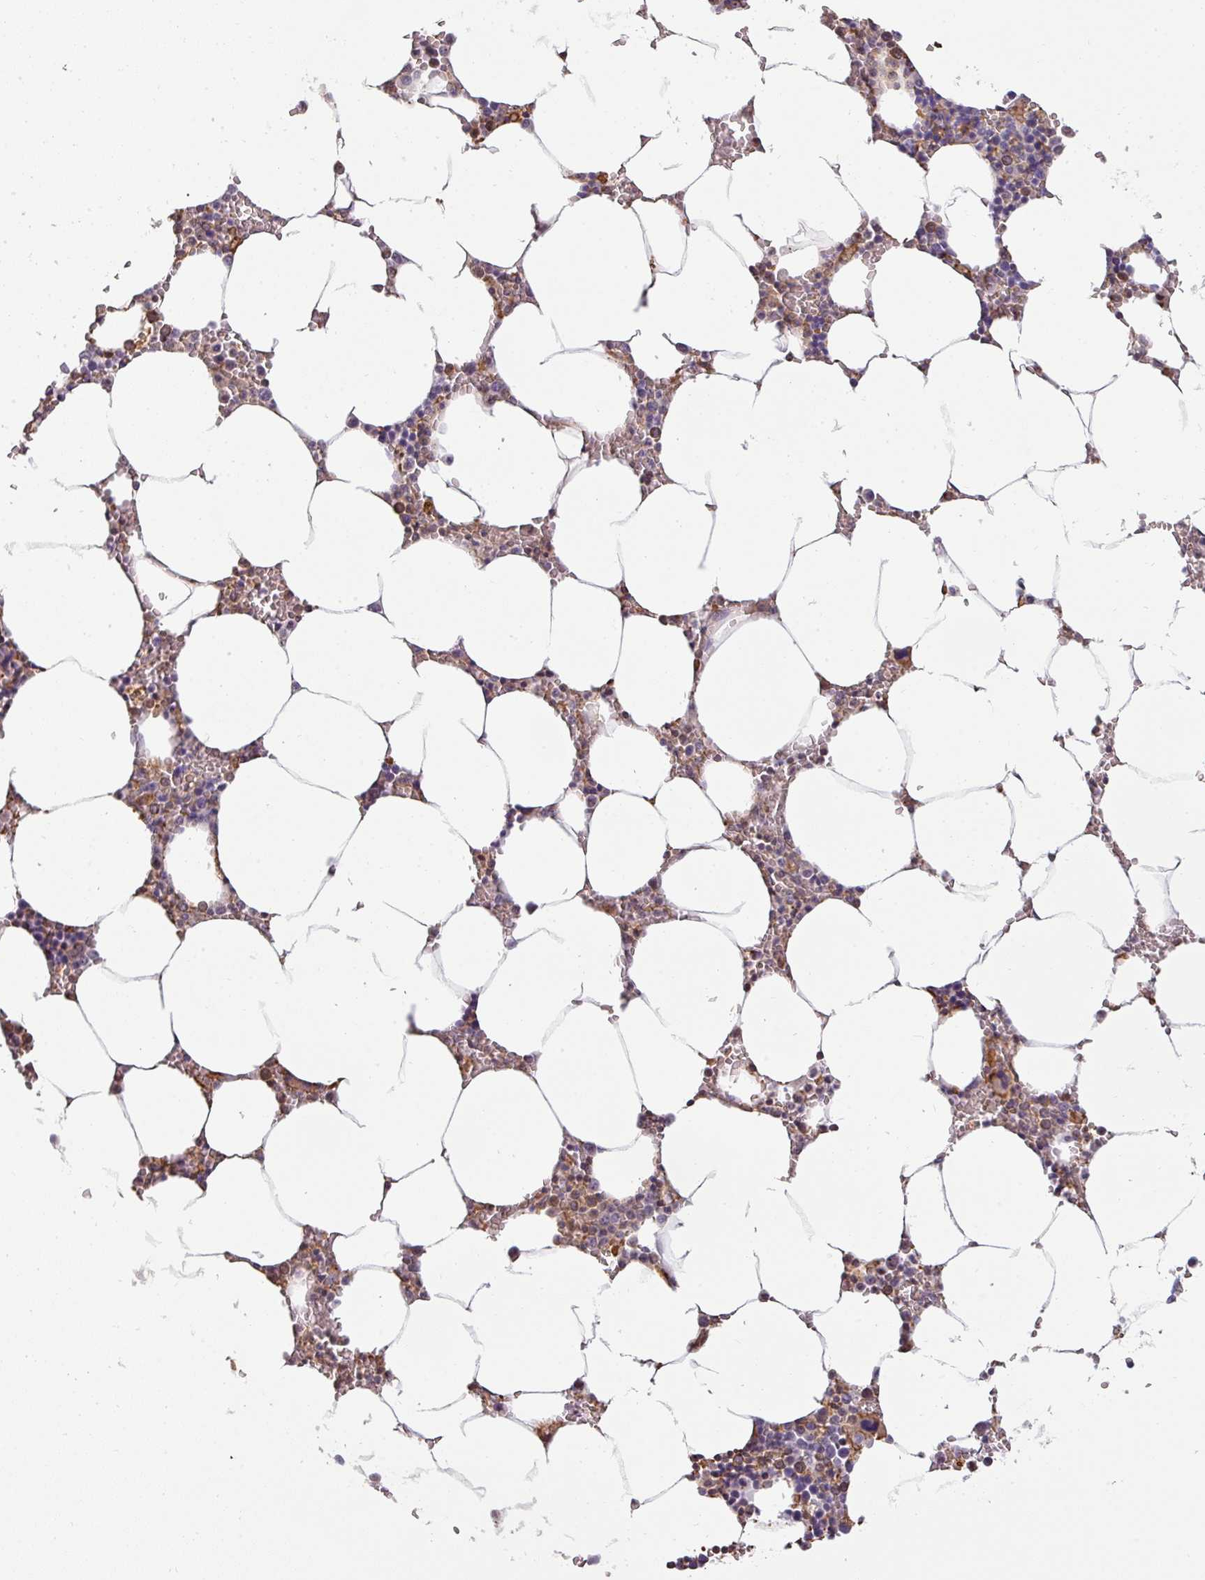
{"staining": {"intensity": "weak", "quantity": "<25%", "location": "cytoplasmic/membranous,nuclear"}, "tissue": "bone marrow", "cell_type": "Hematopoietic cells", "image_type": "normal", "snomed": [{"axis": "morphology", "description": "Normal tissue, NOS"}, {"axis": "topography", "description": "Bone marrow"}], "caption": "Immunohistochemistry (IHC) photomicrograph of normal bone marrow: human bone marrow stained with DAB (3,3'-diaminobenzidine) shows no significant protein expression in hematopoietic cells. Brightfield microscopy of IHC stained with DAB (3,3'-diaminobenzidine) (brown) and hematoxylin (blue), captured at high magnification.", "gene": "ZNF835", "patient": {"sex": "male", "age": 70}}